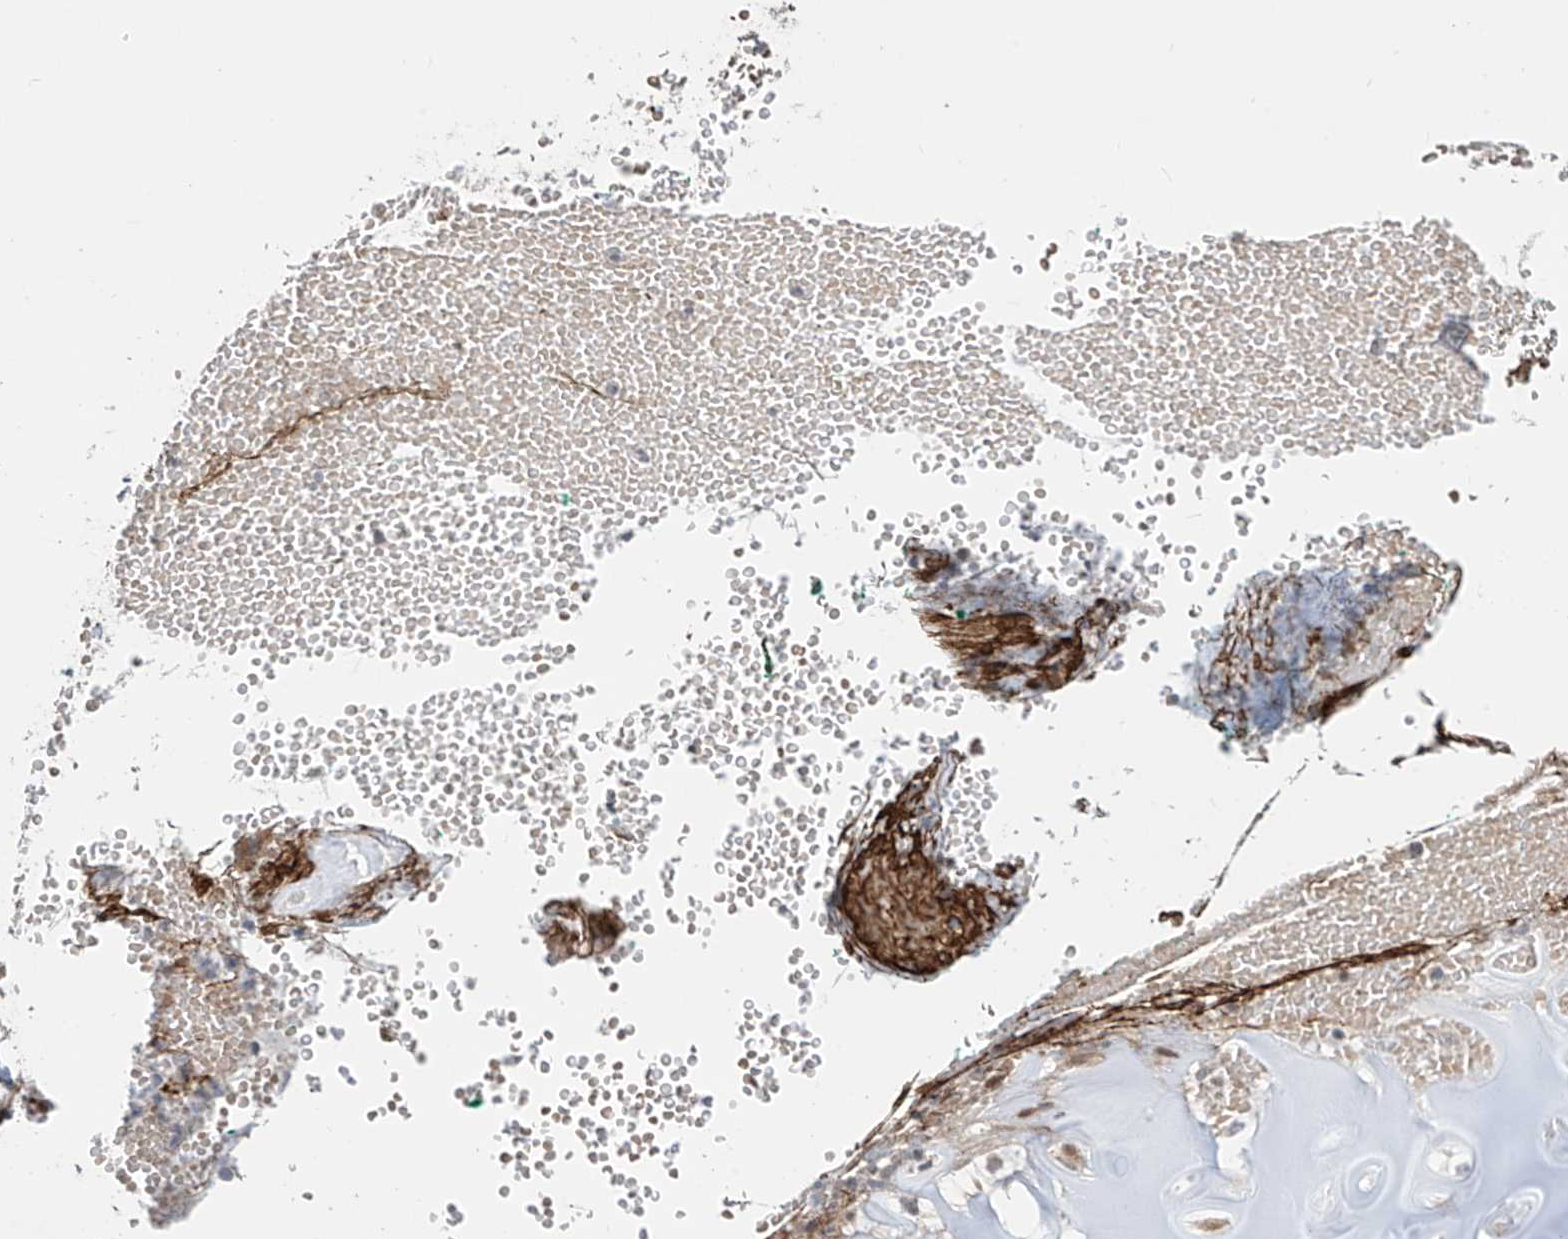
{"staining": {"intensity": "negative", "quantity": "none", "location": "none"}, "tissue": "adipose tissue", "cell_type": "Adipocytes", "image_type": "normal", "snomed": [{"axis": "morphology", "description": "Normal tissue, NOS"}, {"axis": "morphology", "description": "Basal cell carcinoma"}, {"axis": "topography", "description": "Cartilage tissue"}, {"axis": "topography", "description": "Nasopharynx"}, {"axis": "topography", "description": "Oral tissue"}], "caption": "High magnification brightfield microscopy of benign adipose tissue stained with DAB (3,3'-diaminobenzidine) (brown) and counterstained with hematoxylin (blue): adipocytes show no significant expression. The staining was performed using DAB (3,3'-diaminobenzidine) to visualize the protein expression in brown, while the nuclei were stained in blue with hematoxylin (Magnification: 20x).", "gene": "LAGE3", "patient": {"sex": "female", "age": 77}}